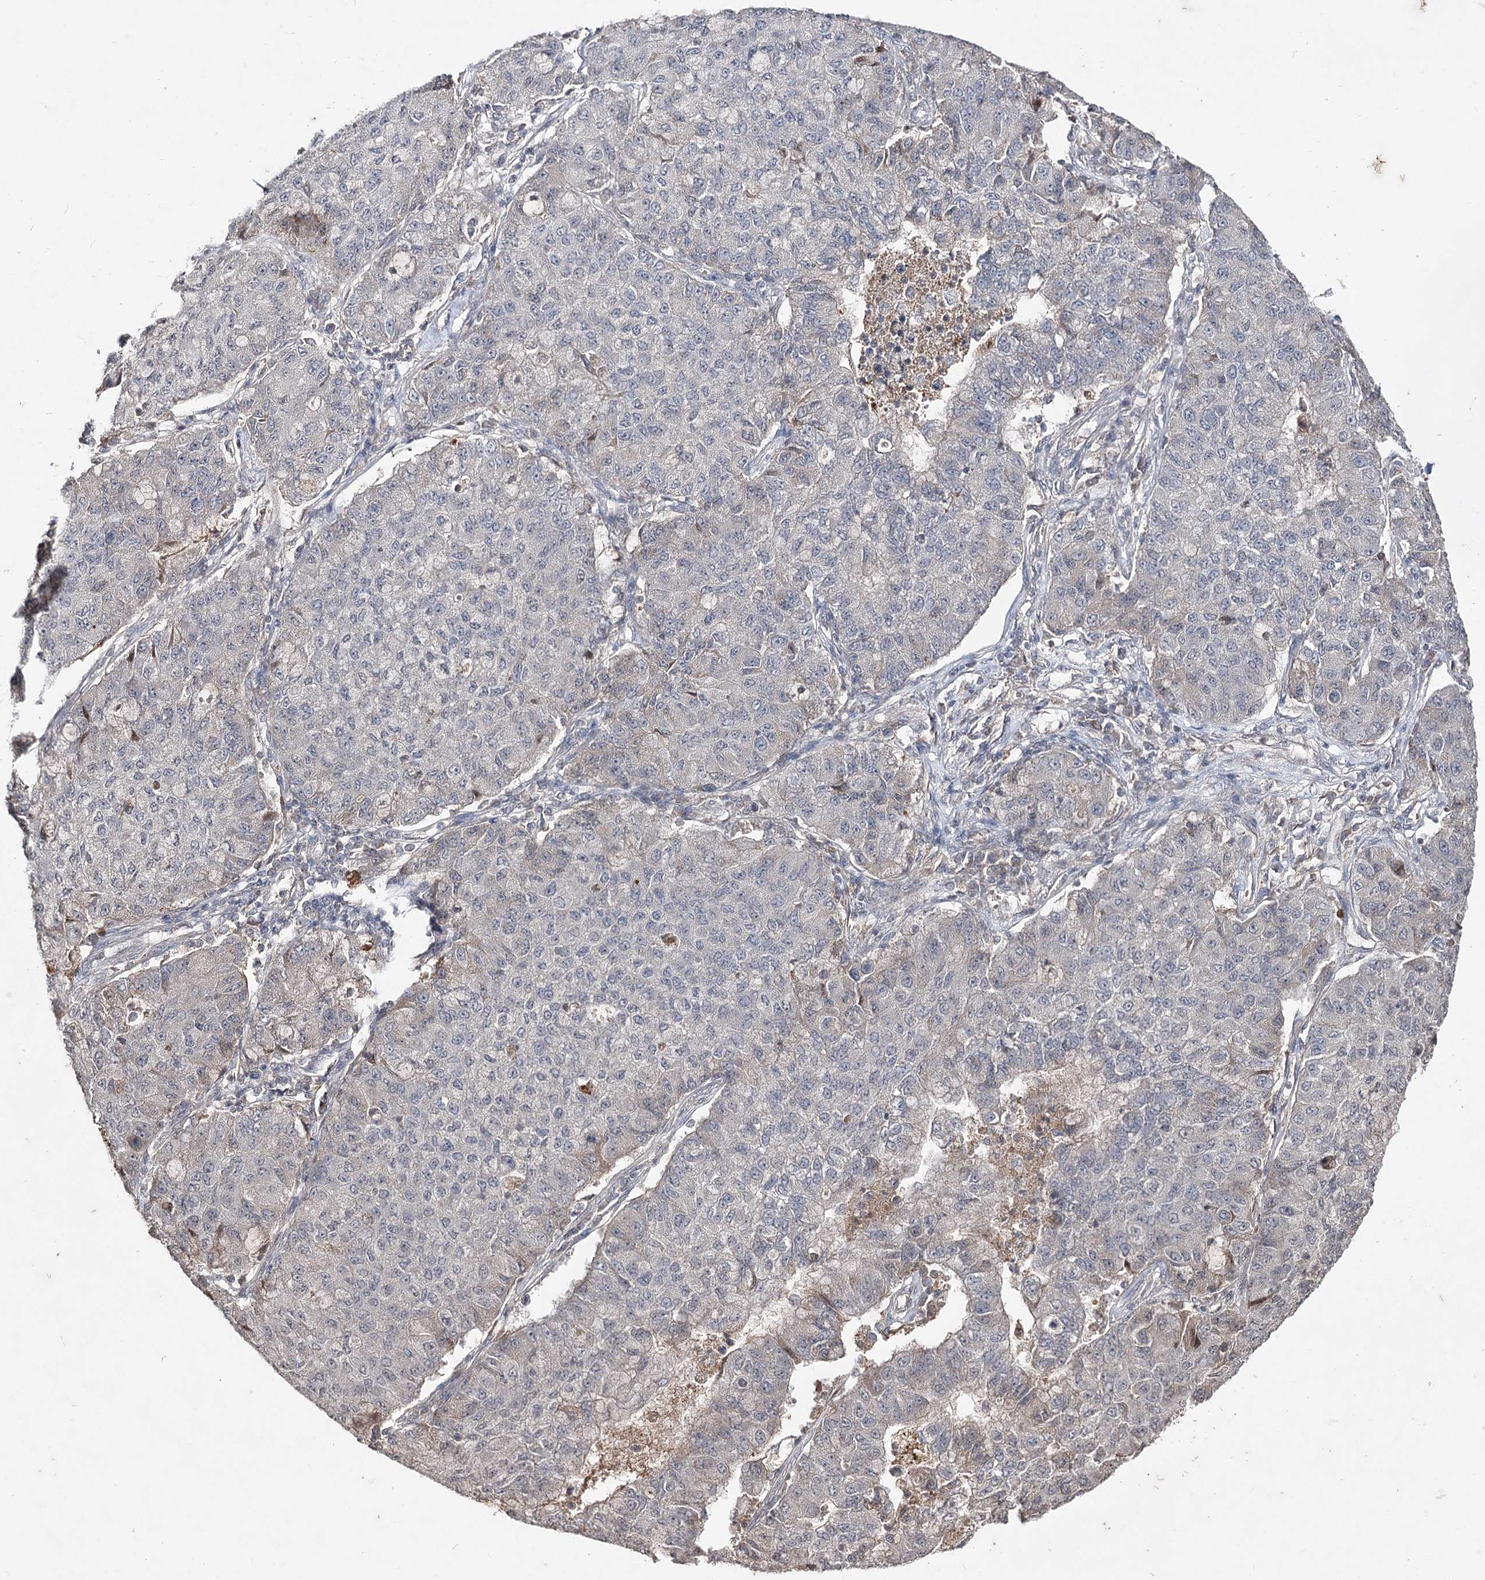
{"staining": {"intensity": "negative", "quantity": "none", "location": "none"}, "tissue": "lung cancer", "cell_type": "Tumor cells", "image_type": "cancer", "snomed": [{"axis": "morphology", "description": "Squamous cell carcinoma, NOS"}, {"axis": "topography", "description": "Lung"}], "caption": "Tumor cells show no significant protein staining in squamous cell carcinoma (lung).", "gene": "SYNGR3", "patient": {"sex": "male", "age": 74}}